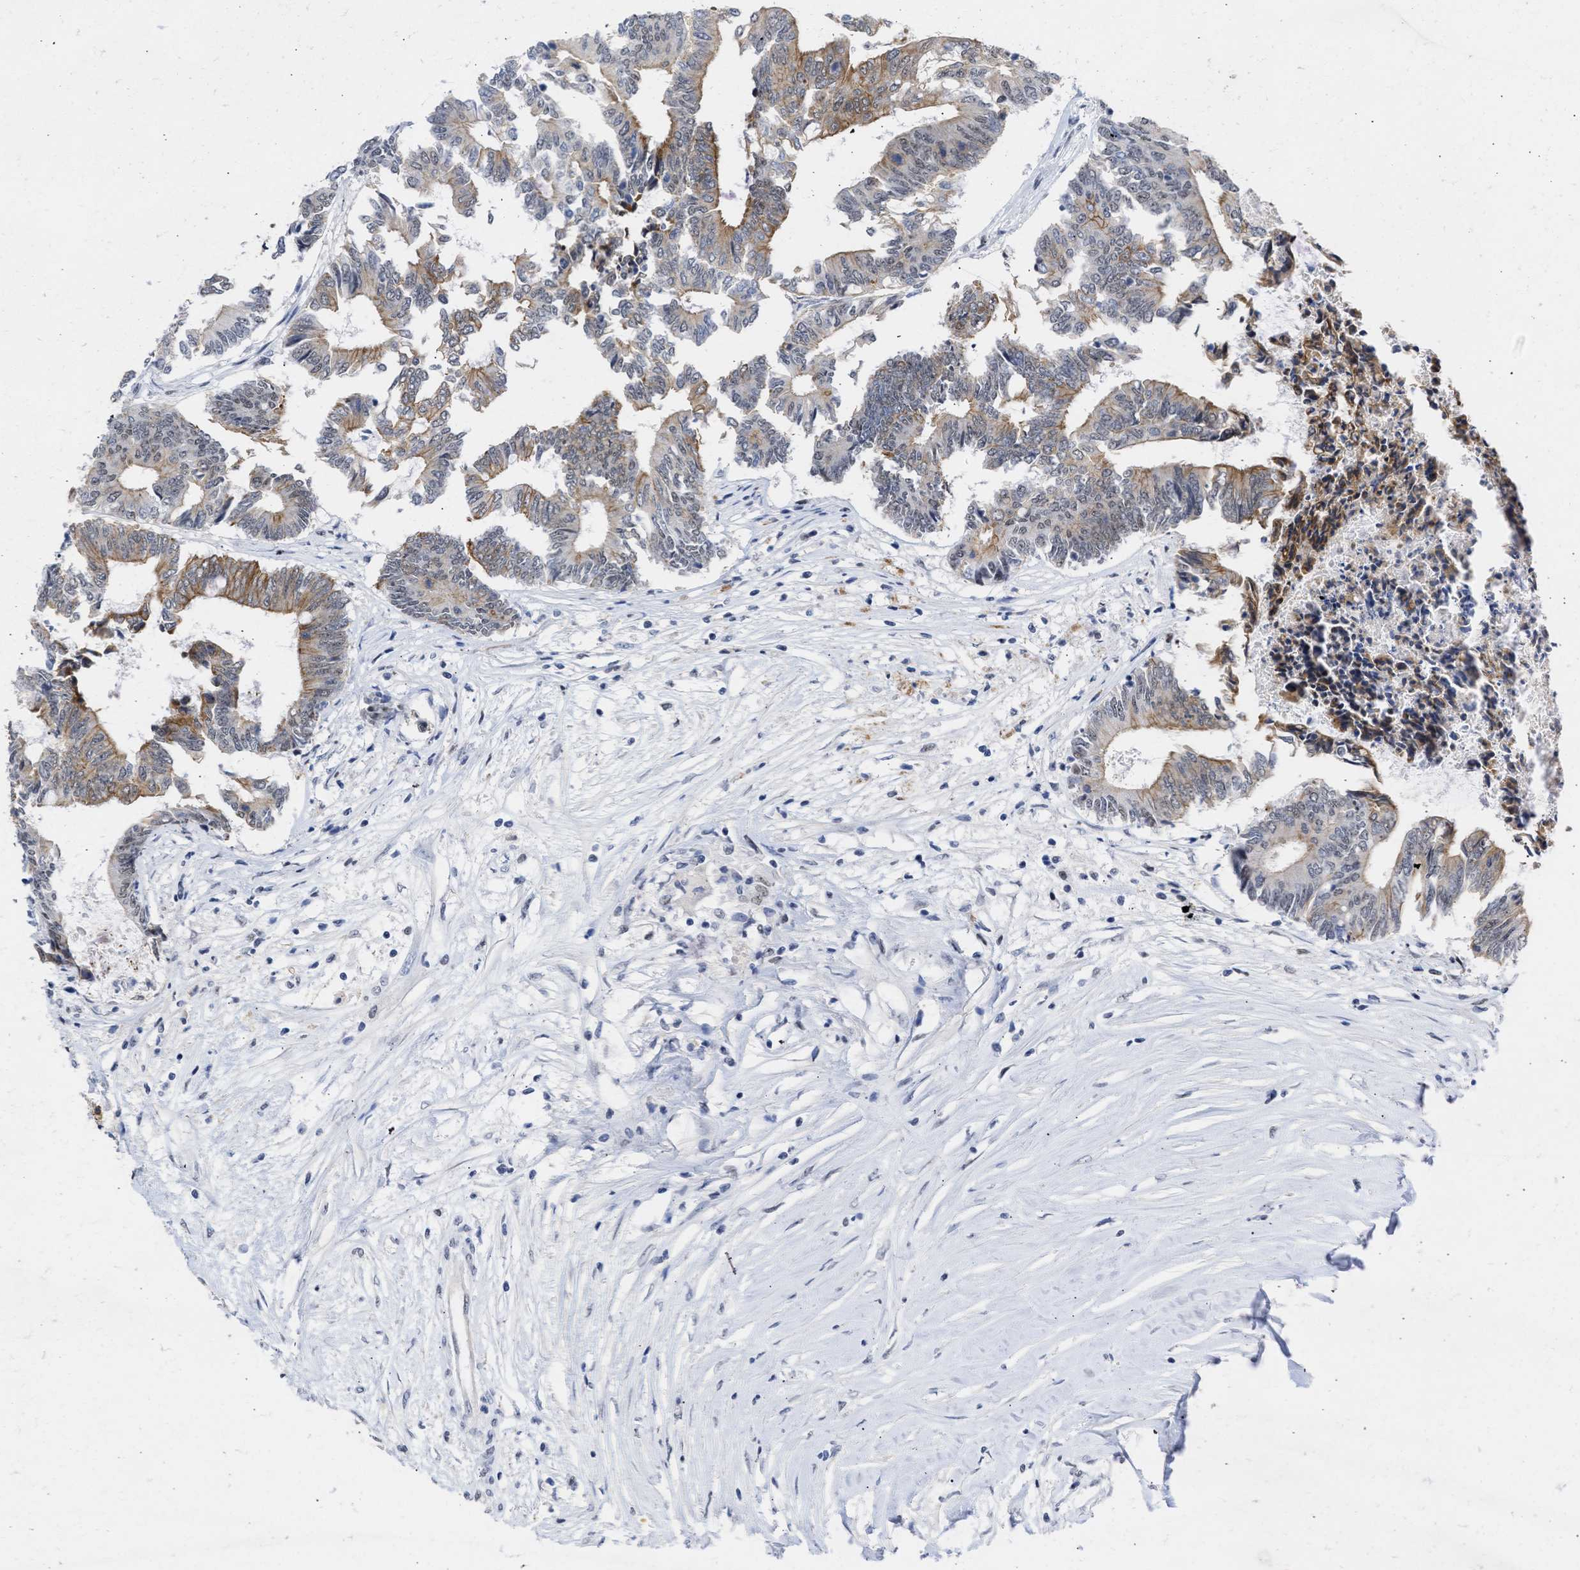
{"staining": {"intensity": "moderate", "quantity": ">75%", "location": "cytoplasmic/membranous"}, "tissue": "colorectal cancer", "cell_type": "Tumor cells", "image_type": "cancer", "snomed": [{"axis": "morphology", "description": "Adenocarcinoma, NOS"}, {"axis": "topography", "description": "Rectum"}], "caption": "A brown stain labels moderate cytoplasmic/membranous expression of a protein in human colorectal cancer tumor cells. Nuclei are stained in blue.", "gene": "DDX41", "patient": {"sex": "male", "age": 63}}